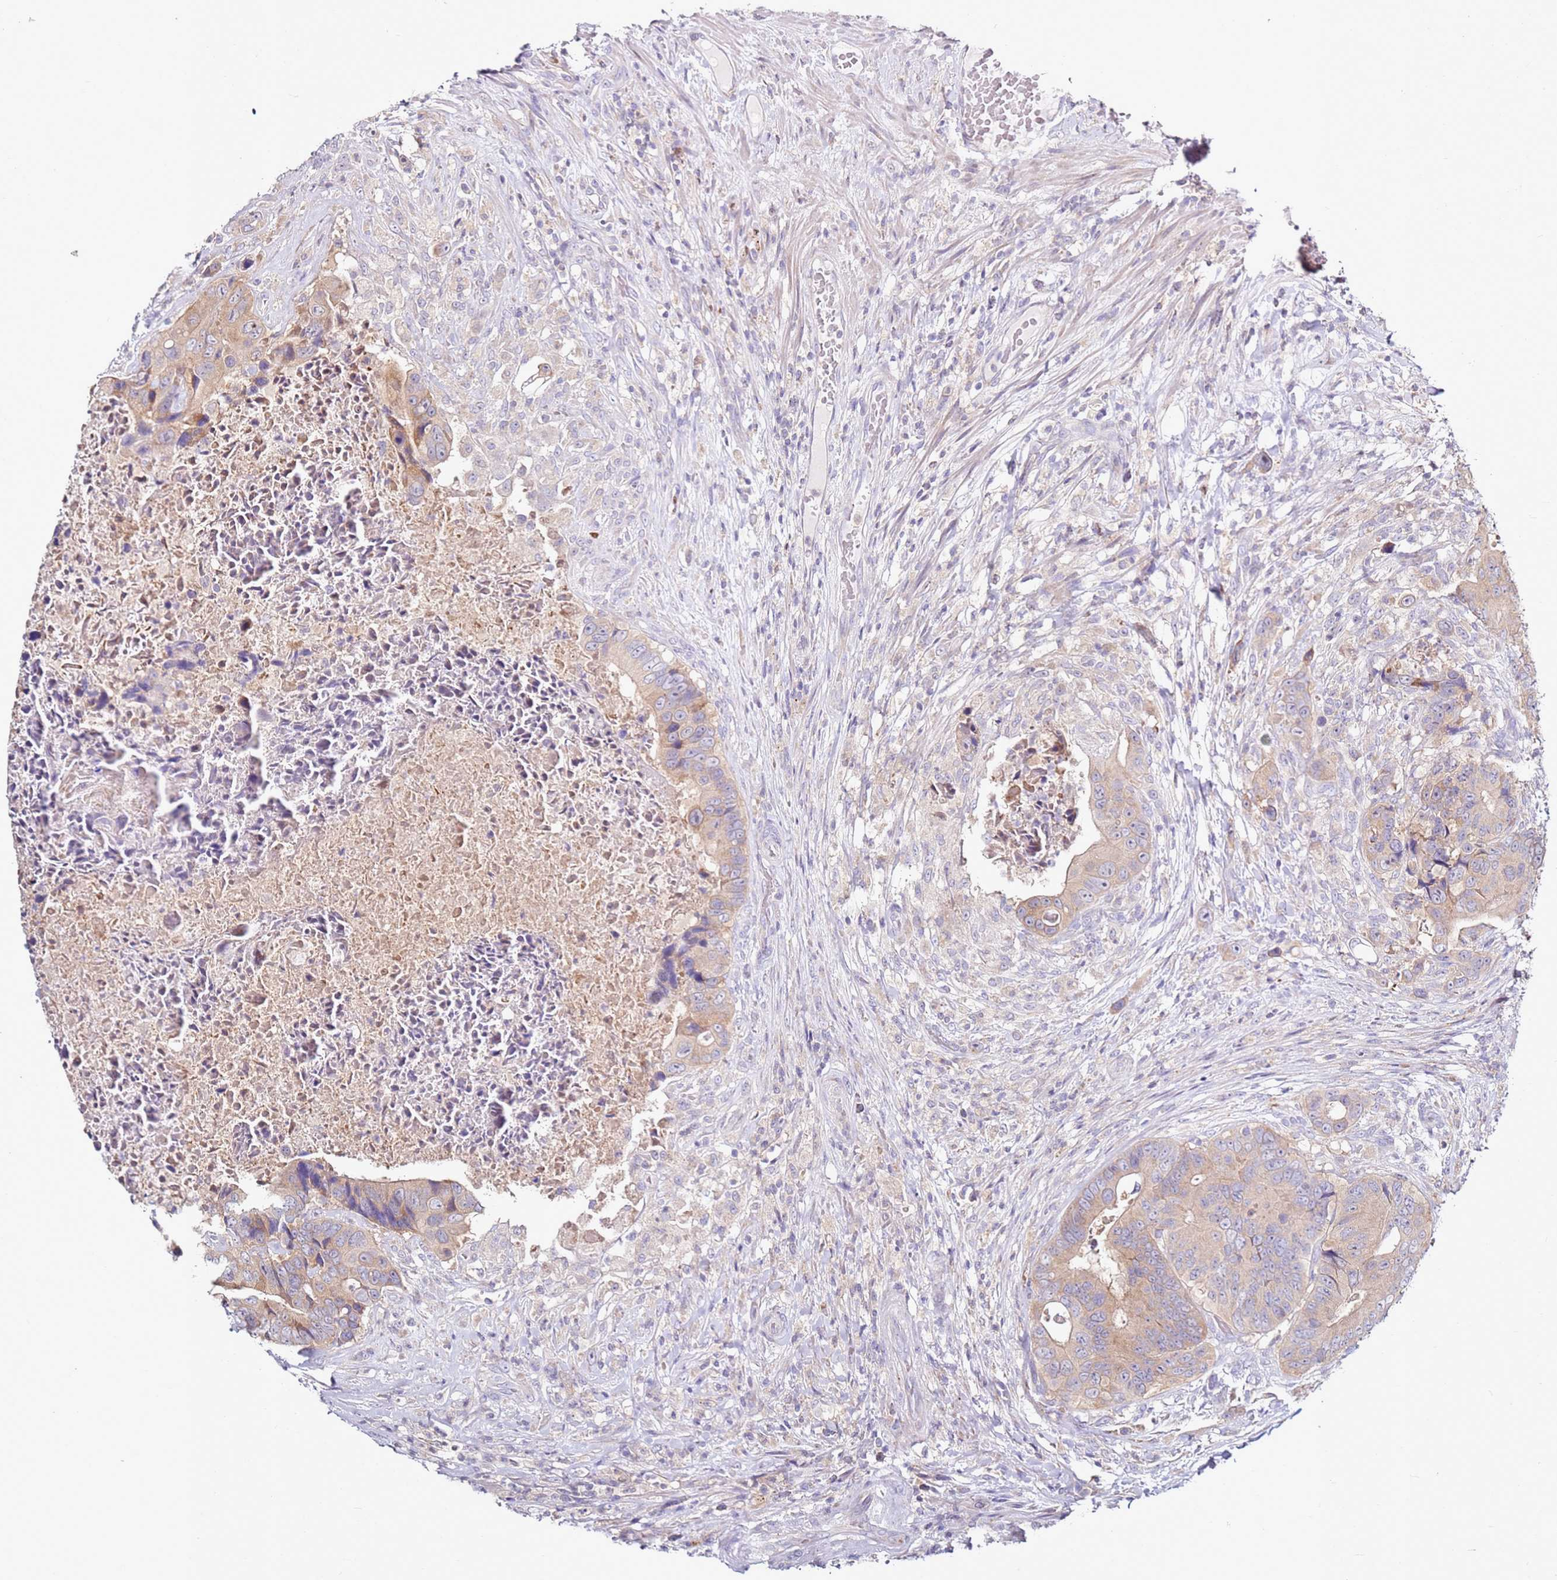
{"staining": {"intensity": "weak", "quantity": ">75%", "location": "cytoplasmic/membranous"}, "tissue": "colorectal cancer", "cell_type": "Tumor cells", "image_type": "cancer", "snomed": [{"axis": "morphology", "description": "Adenocarcinoma, NOS"}, {"axis": "topography", "description": "Colon"}], "caption": "Colorectal adenocarcinoma stained with IHC exhibits weak cytoplasmic/membranous staining in approximately >75% of tumor cells.", "gene": "CNOT9", "patient": {"sex": "male", "age": 84}}